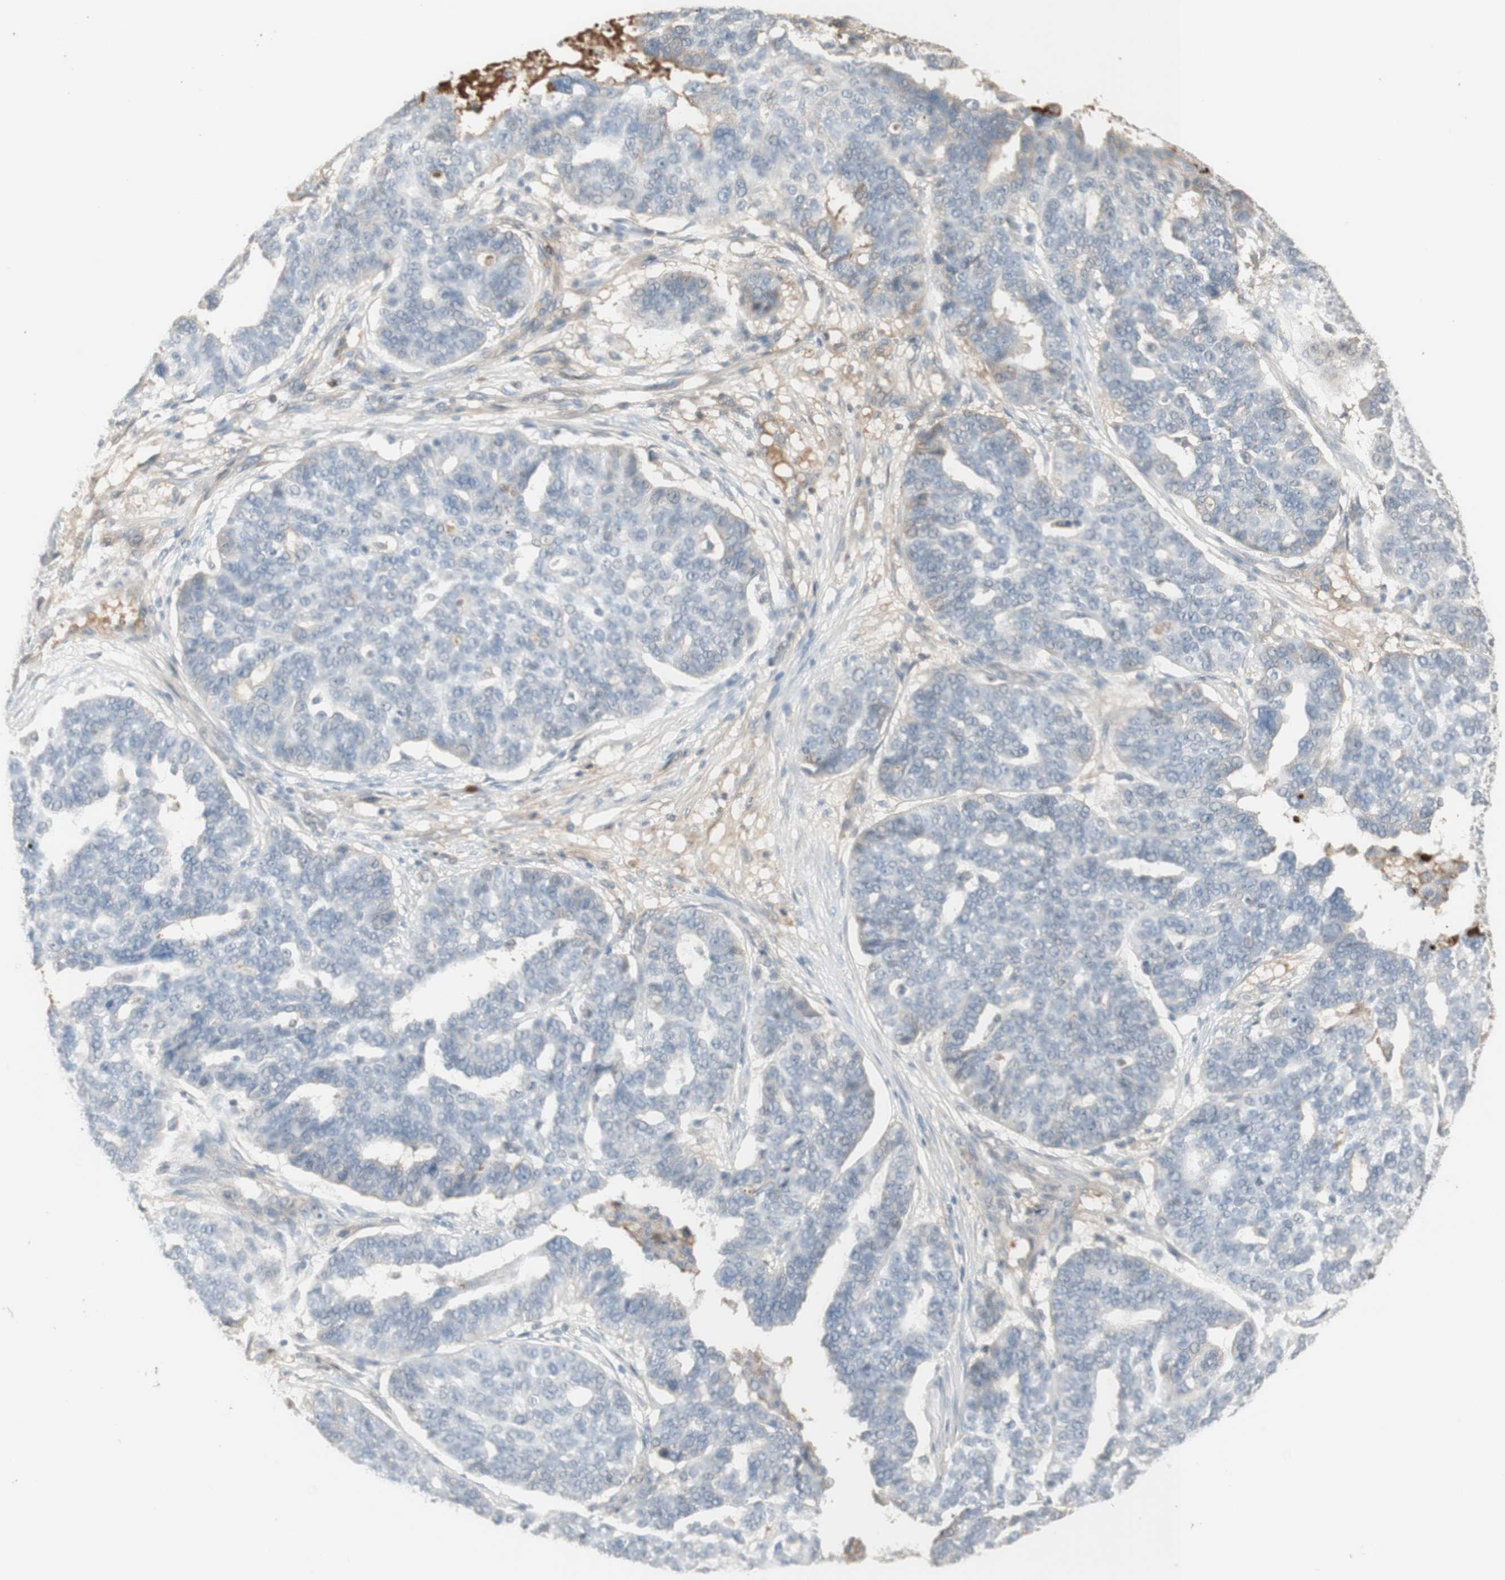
{"staining": {"intensity": "negative", "quantity": "none", "location": "none"}, "tissue": "ovarian cancer", "cell_type": "Tumor cells", "image_type": "cancer", "snomed": [{"axis": "morphology", "description": "Cystadenocarcinoma, serous, NOS"}, {"axis": "topography", "description": "Ovary"}], "caption": "Tumor cells are negative for brown protein staining in ovarian serous cystadenocarcinoma.", "gene": "NID1", "patient": {"sex": "female", "age": 59}}